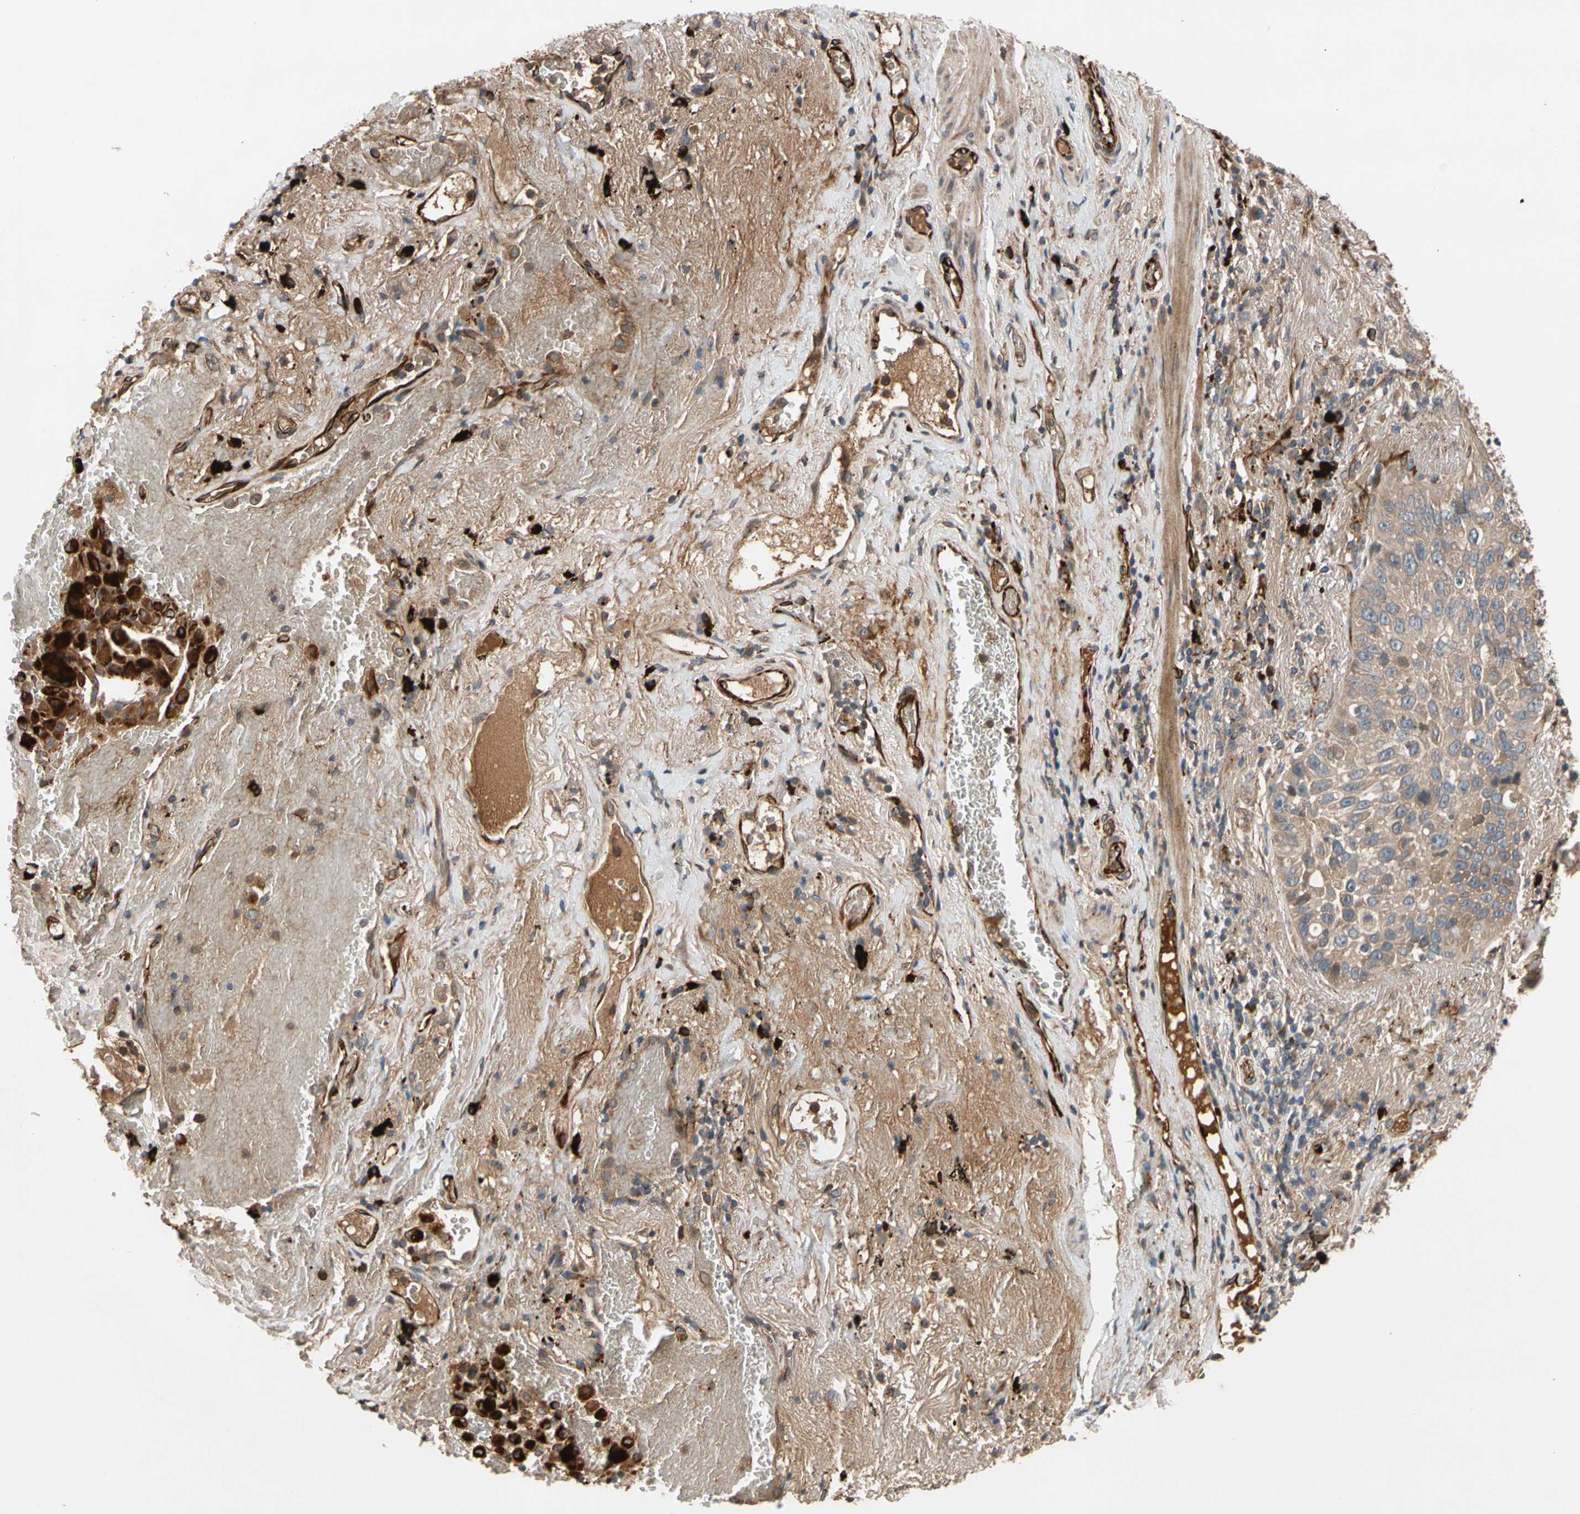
{"staining": {"intensity": "moderate", "quantity": ">75%", "location": "cytoplasmic/membranous"}, "tissue": "lung cancer", "cell_type": "Tumor cells", "image_type": "cancer", "snomed": [{"axis": "morphology", "description": "Squamous cell carcinoma, NOS"}, {"axis": "topography", "description": "Lung"}], "caption": "Immunohistochemical staining of lung cancer reveals medium levels of moderate cytoplasmic/membranous protein positivity in approximately >75% of tumor cells.", "gene": "FGD6", "patient": {"sex": "male", "age": 57}}